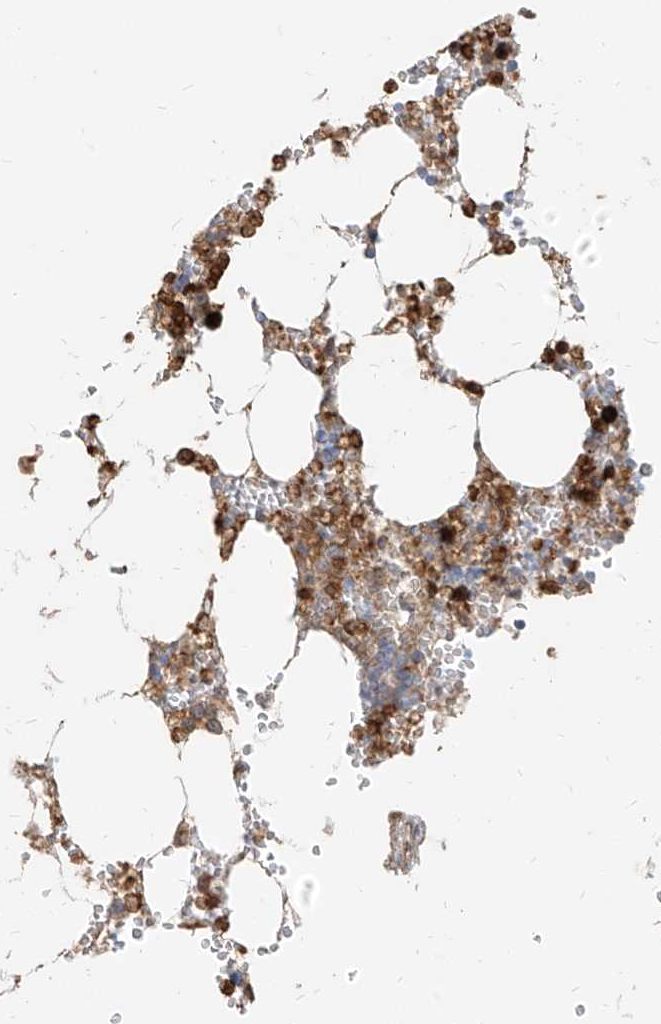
{"staining": {"intensity": "strong", "quantity": "<25%", "location": "cytoplasmic/membranous,nuclear"}, "tissue": "bone marrow", "cell_type": "Hematopoietic cells", "image_type": "normal", "snomed": [{"axis": "morphology", "description": "Normal tissue, NOS"}, {"axis": "topography", "description": "Bone marrow"}], "caption": "Immunohistochemistry (IHC) histopathology image of normal bone marrow: bone marrow stained using immunohistochemistry shows medium levels of strong protein expression localized specifically in the cytoplasmic/membranous,nuclear of hematopoietic cells, appearing as a cytoplasmic/membranous,nuclear brown color.", "gene": "PGD", "patient": {"sex": "male", "age": 70}}